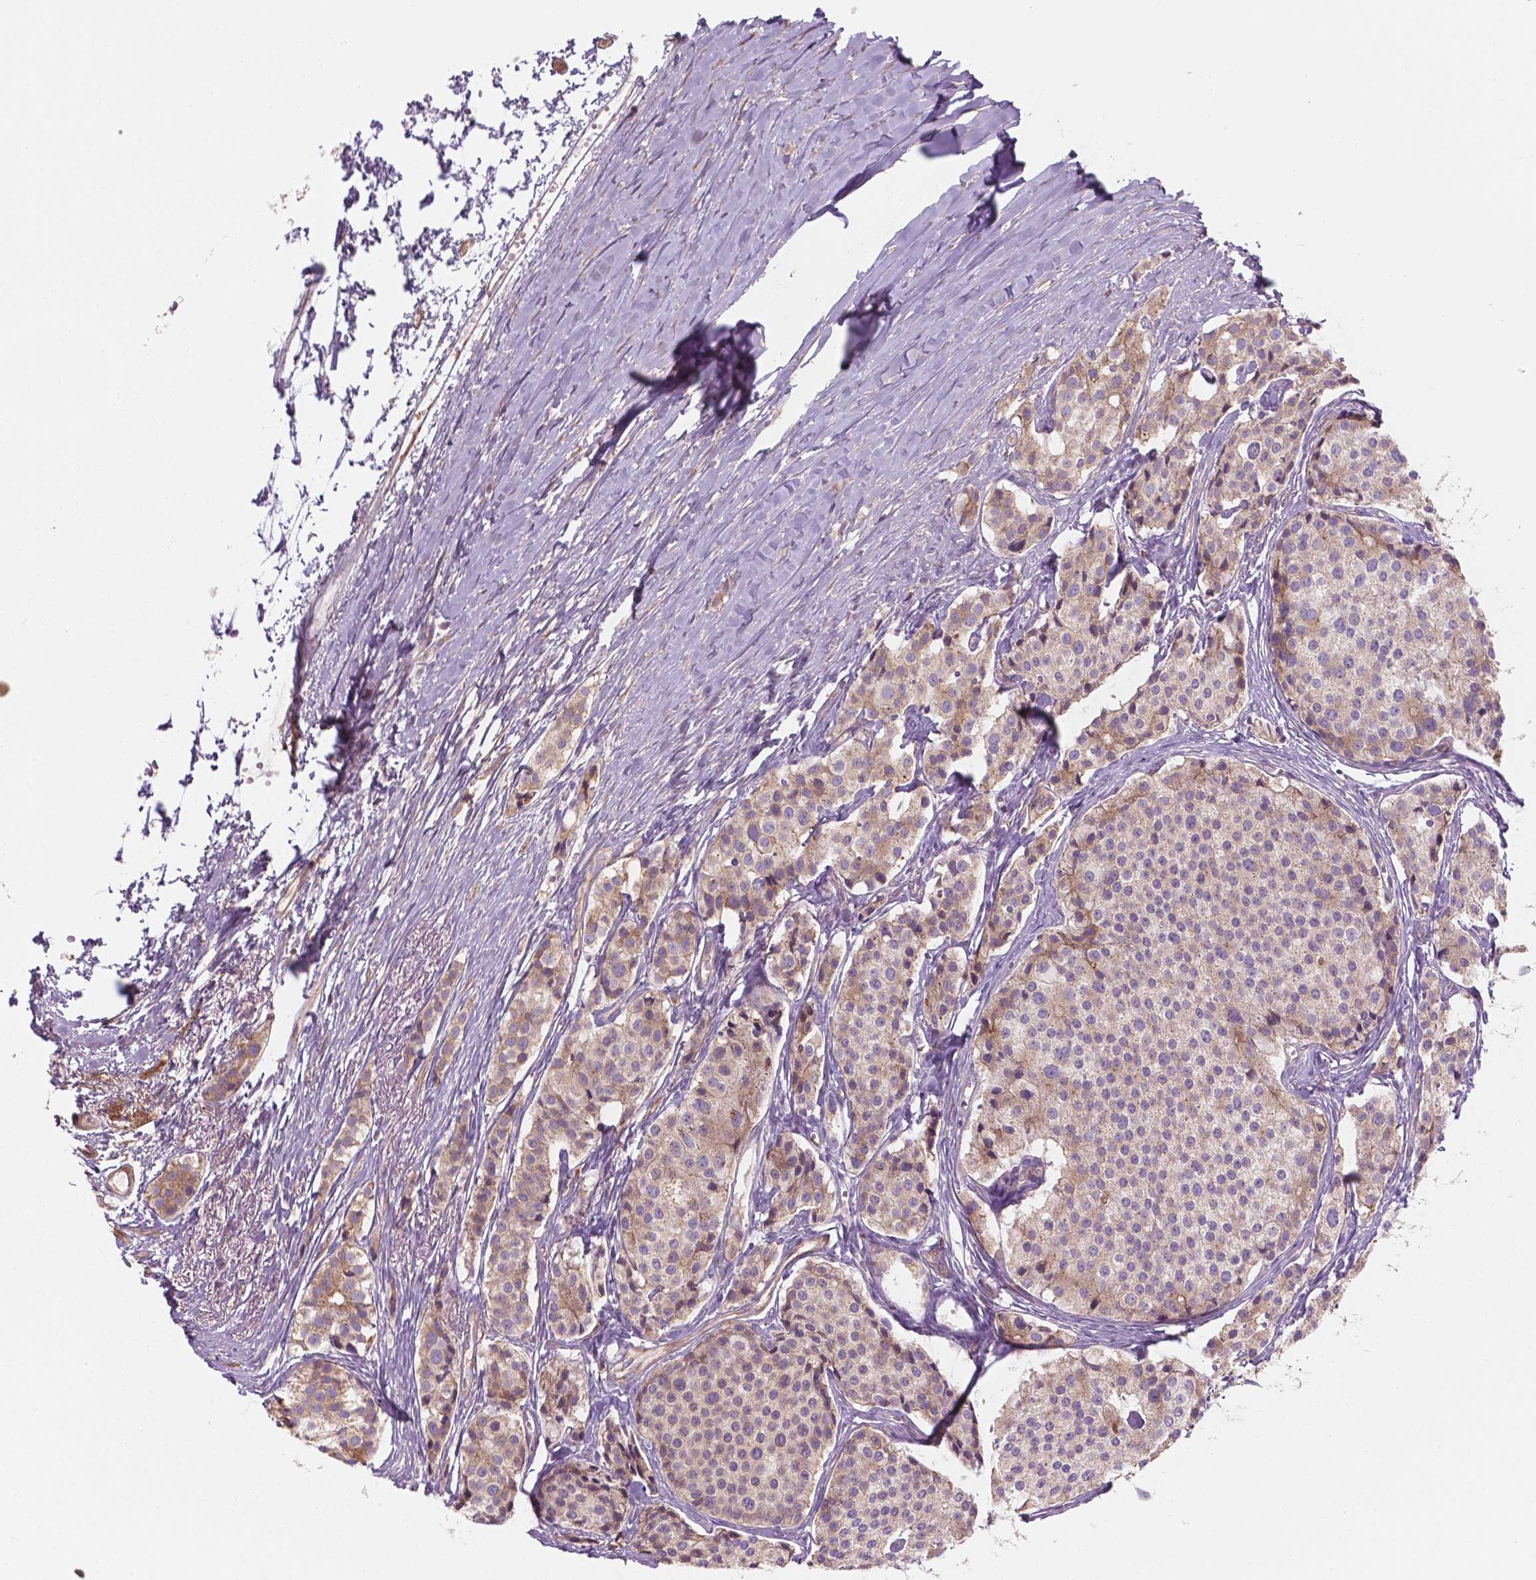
{"staining": {"intensity": "weak", "quantity": "<25%", "location": "cytoplasmic/membranous"}, "tissue": "carcinoid", "cell_type": "Tumor cells", "image_type": "cancer", "snomed": [{"axis": "morphology", "description": "Carcinoid, malignant, NOS"}, {"axis": "topography", "description": "Small intestine"}], "caption": "Tumor cells show no significant protein expression in malignant carcinoid.", "gene": "SURF4", "patient": {"sex": "female", "age": 65}}